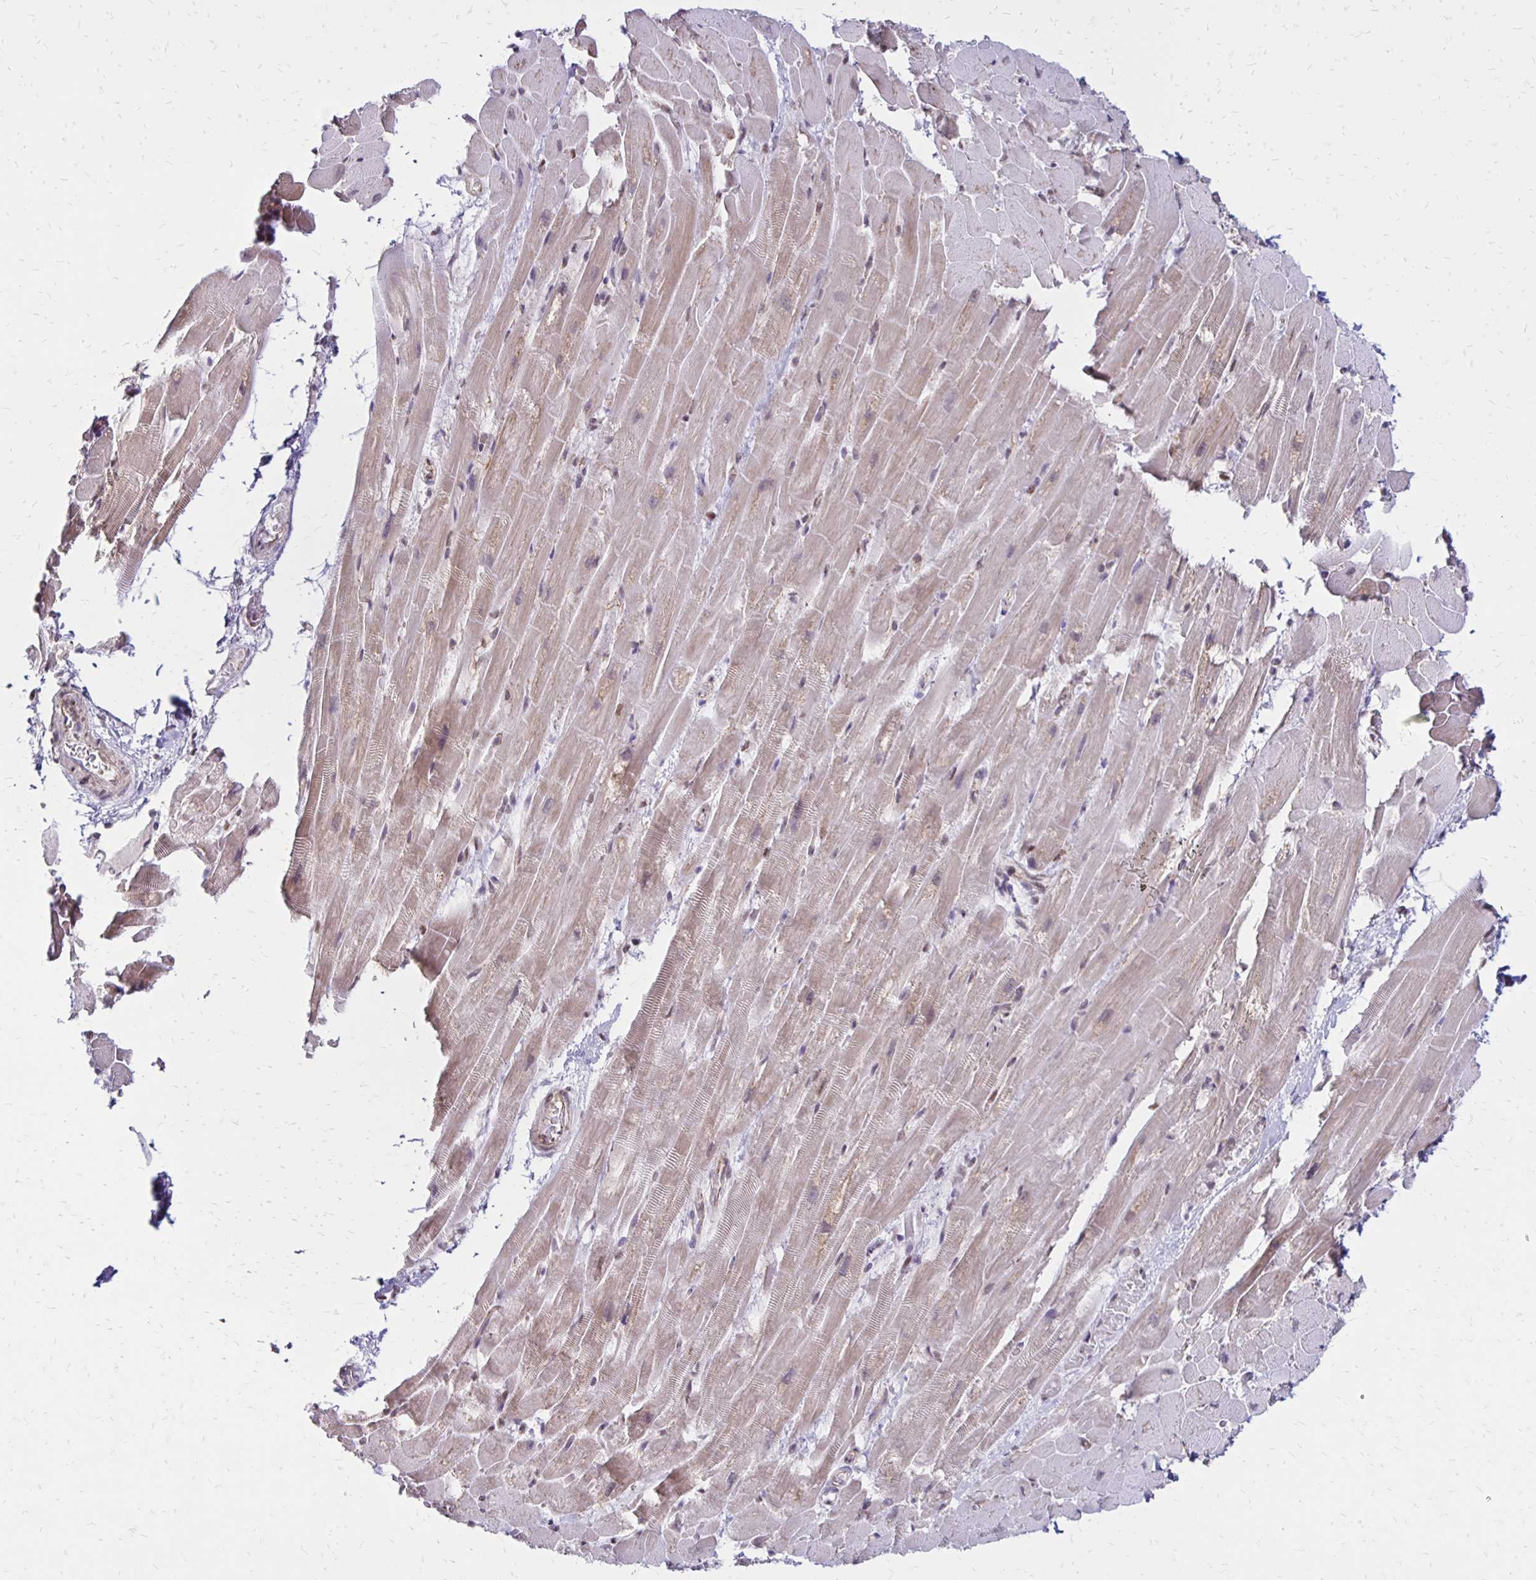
{"staining": {"intensity": "weak", "quantity": ">75%", "location": "cytoplasmic/membranous,nuclear"}, "tissue": "heart muscle", "cell_type": "Cardiomyocytes", "image_type": "normal", "snomed": [{"axis": "morphology", "description": "Normal tissue, NOS"}, {"axis": "topography", "description": "Heart"}], "caption": "The photomicrograph demonstrates a brown stain indicating the presence of a protein in the cytoplasmic/membranous,nuclear of cardiomyocytes in heart muscle. The staining is performed using DAB brown chromogen to label protein expression. The nuclei are counter-stained blue using hematoxylin.", "gene": "DDB2", "patient": {"sex": "male", "age": 37}}